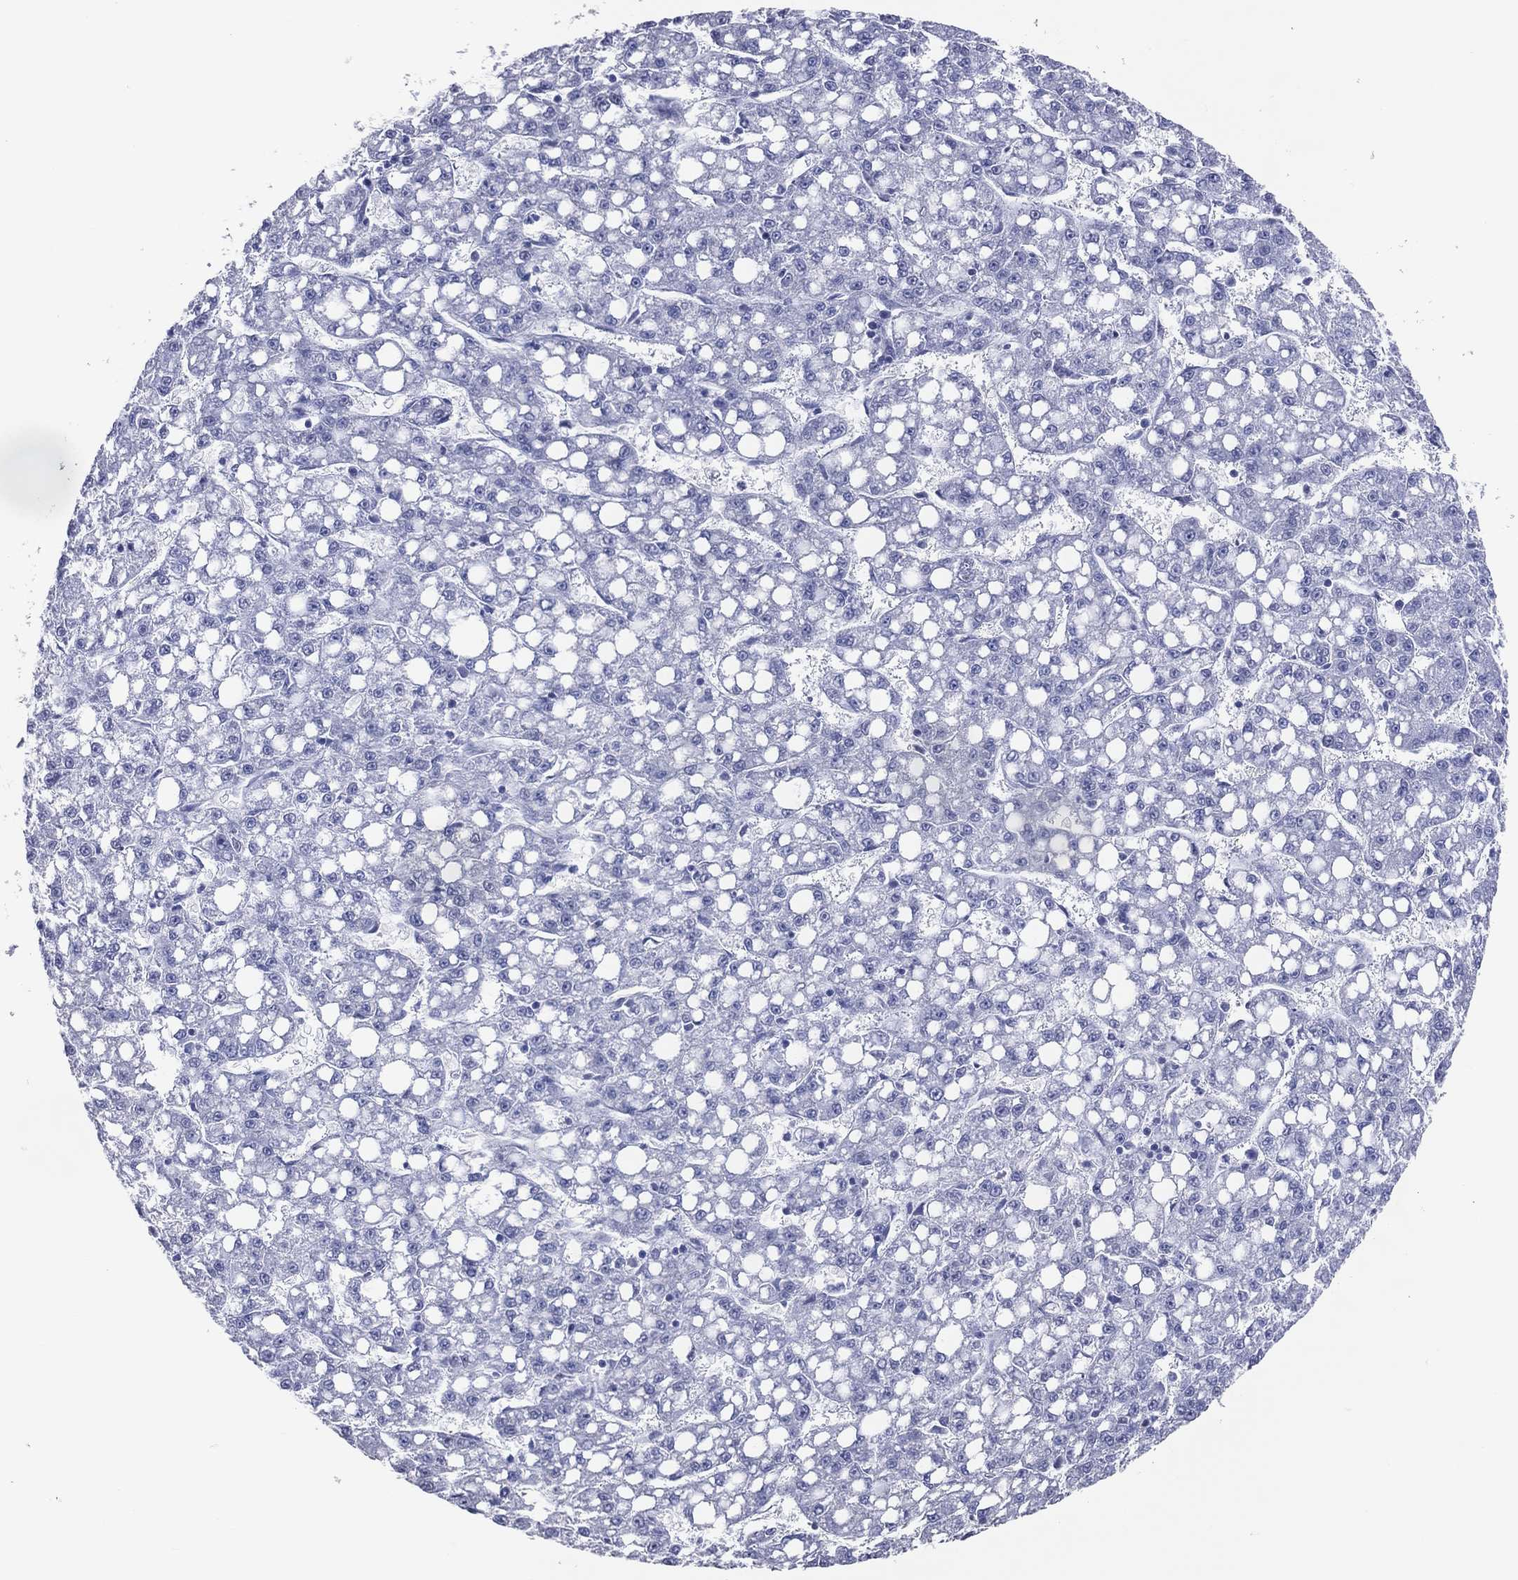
{"staining": {"intensity": "negative", "quantity": "none", "location": "none"}, "tissue": "liver cancer", "cell_type": "Tumor cells", "image_type": "cancer", "snomed": [{"axis": "morphology", "description": "Carcinoma, Hepatocellular, NOS"}, {"axis": "topography", "description": "Liver"}], "caption": "This is an immunohistochemistry histopathology image of hepatocellular carcinoma (liver). There is no expression in tumor cells.", "gene": "CFAP58", "patient": {"sex": "female", "age": 65}}